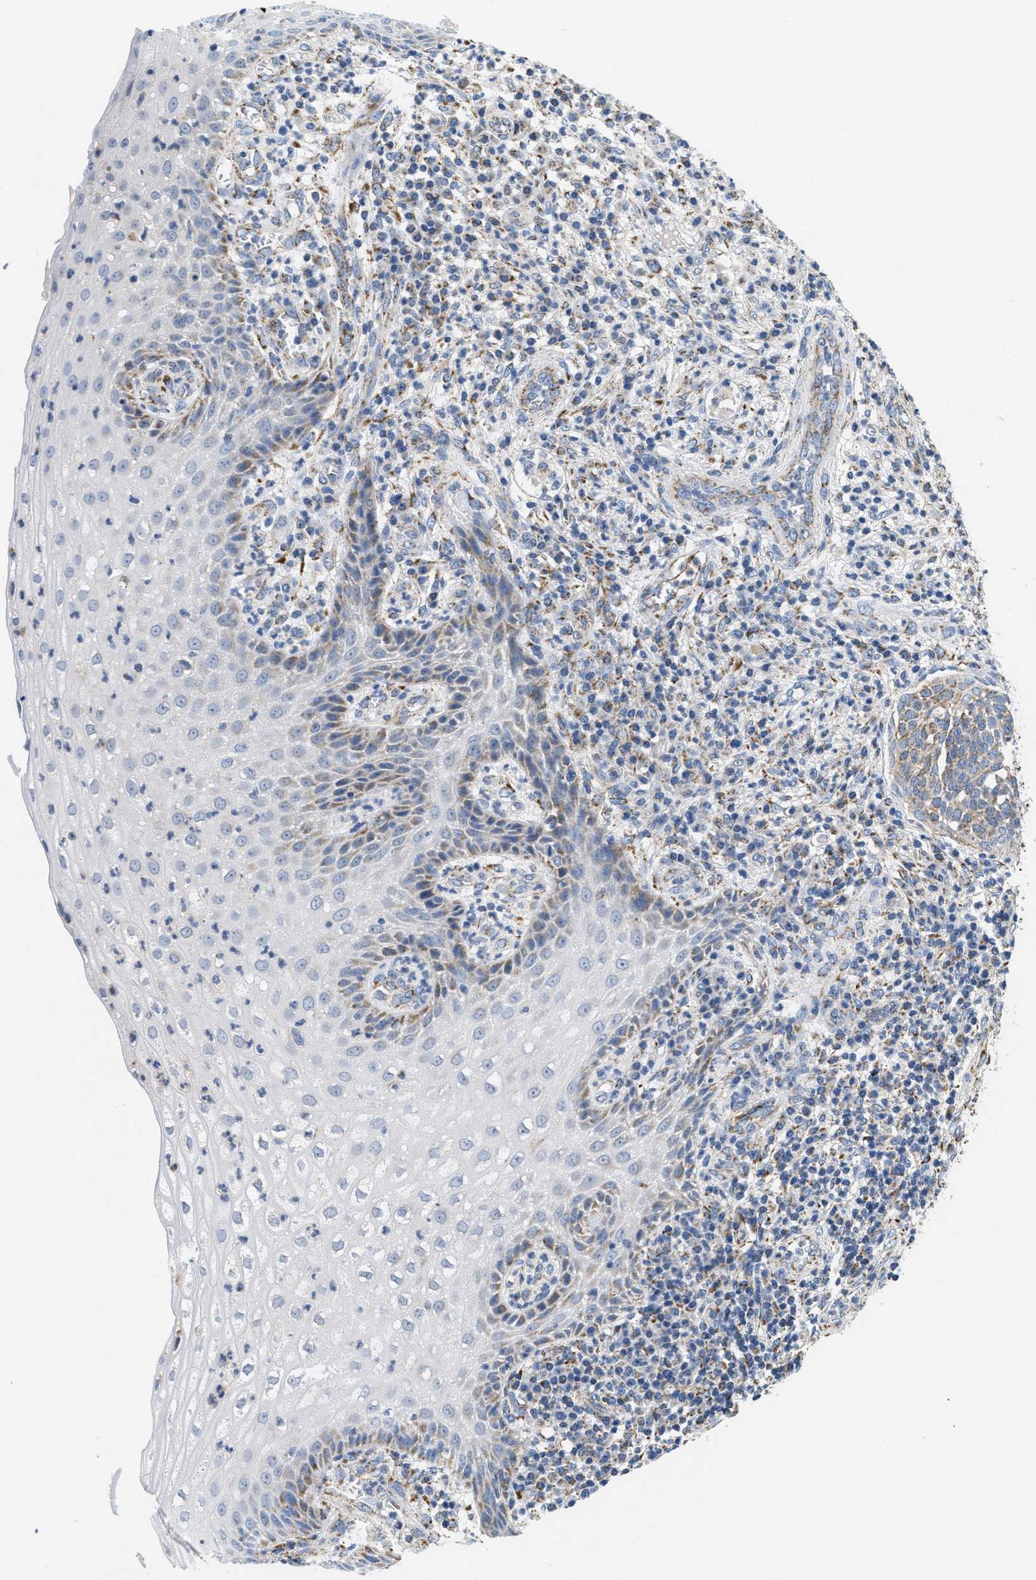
{"staining": {"intensity": "weak", "quantity": "<25%", "location": "cytoplasmic/membranous"}, "tissue": "cervical cancer", "cell_type": "Tumor cells", "image_type": "cancer", "snomed": [{"axis": "morphology", "description": "Squamous cell carcinoma, NOS"}, {"axis": "topography", "description": "Cervix"}], "caption": "High power microscopy photomicrograph of an immunohistochemistry micrograph of cervical cancer (squamous cell carcinoma), revealing no significant staining in tumor cells.", "gene": "KCNJ5", "patient": {"sex": "female", "age": 34}}